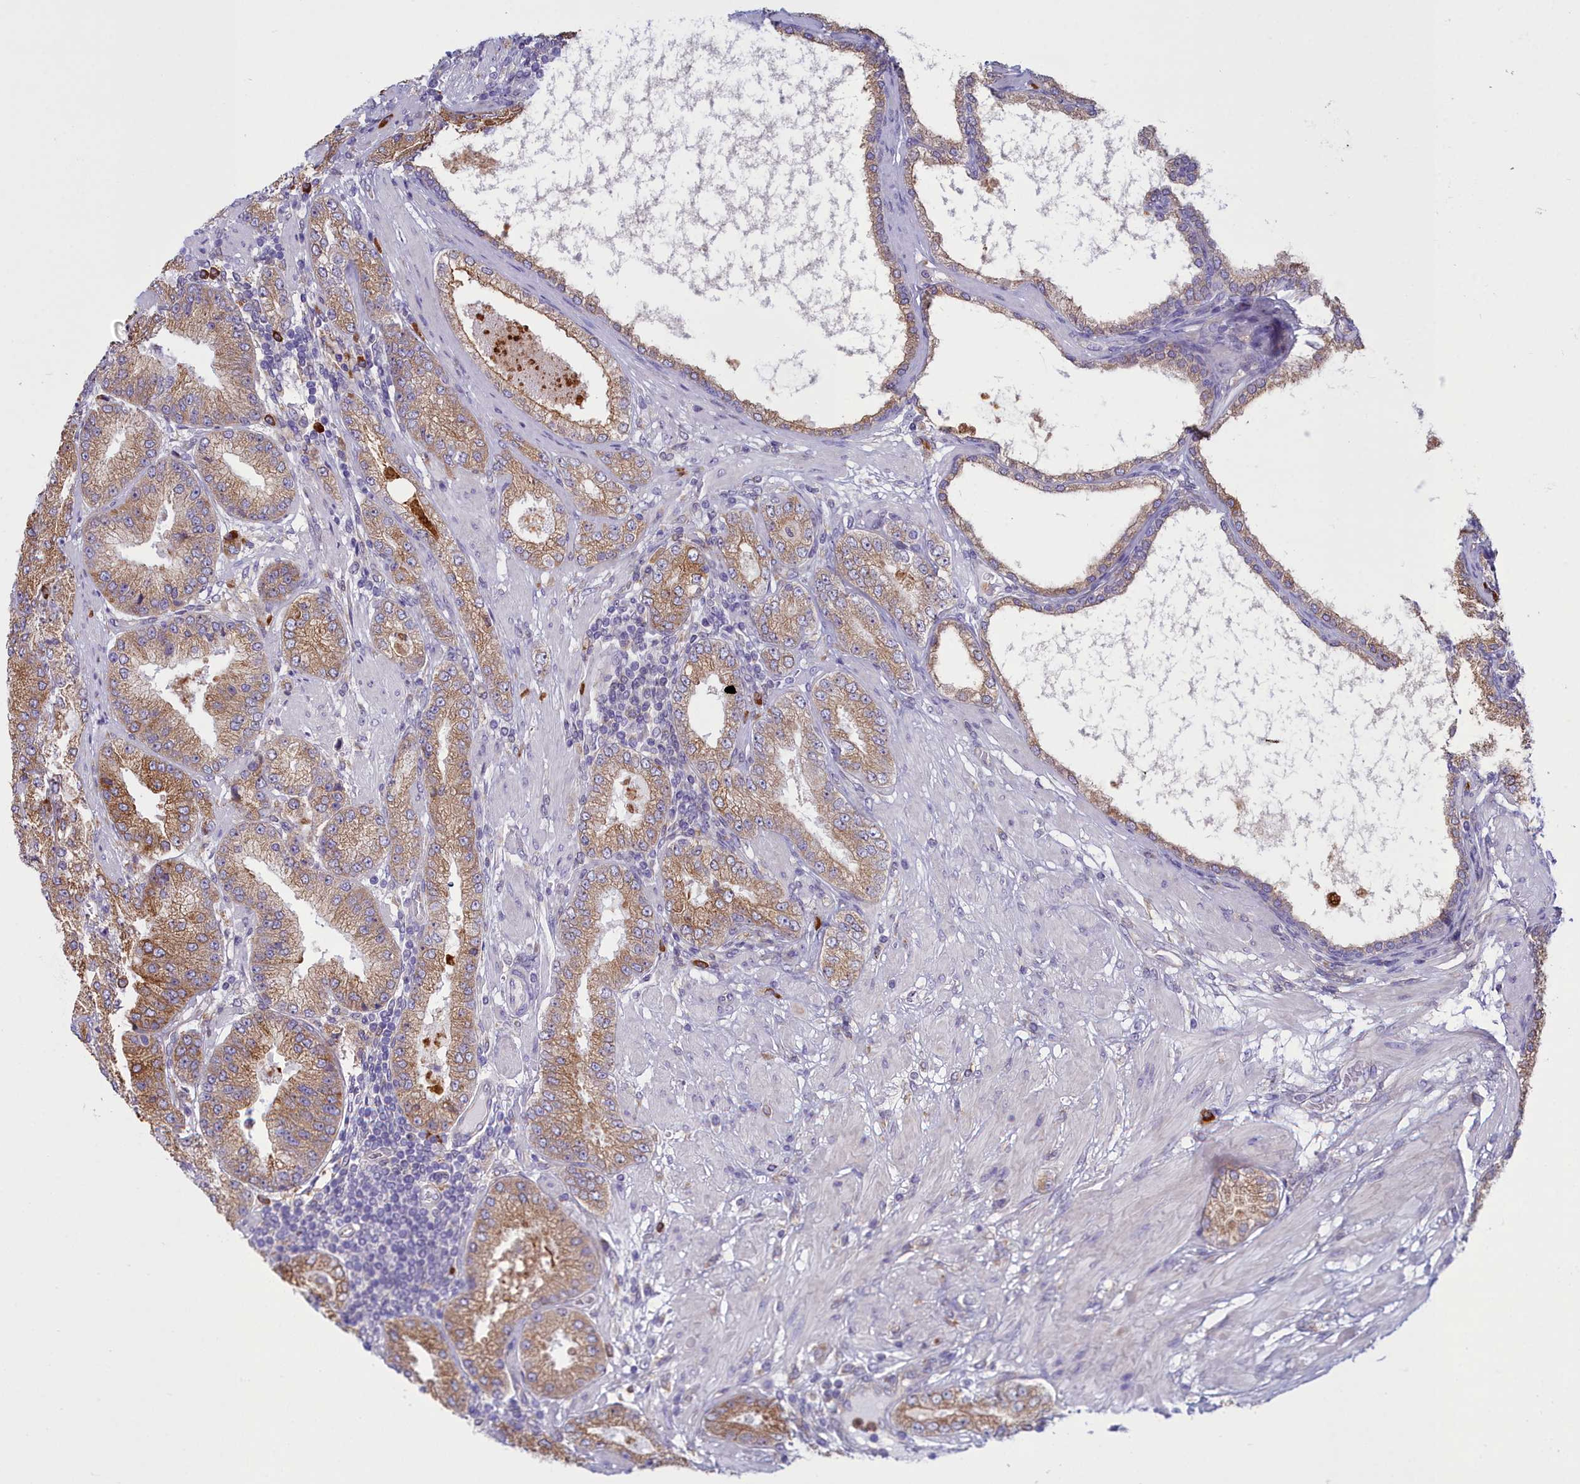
{"staining": {"intensity": "moderate", "quantity": ">75%", "location": "cytoplasmic/membranous"}, "tissue": "prostate cancer", "cell_type": "Tumor cells", "image_type": "cancer", "snomed": [{"axis": "morphology", "description": "Adenocarcinoma, High grade"}, {"axis": "topography", "description": "Prostate"}], "caption": "Immunohistochemical staining of prostate high-grade adenocarcinoma reveals moderate cytoplasmic/membranous protein positivity in about >75% of tumor cells.", "gene": "HM13", "patient": {"sex": "male", "age": 71}}